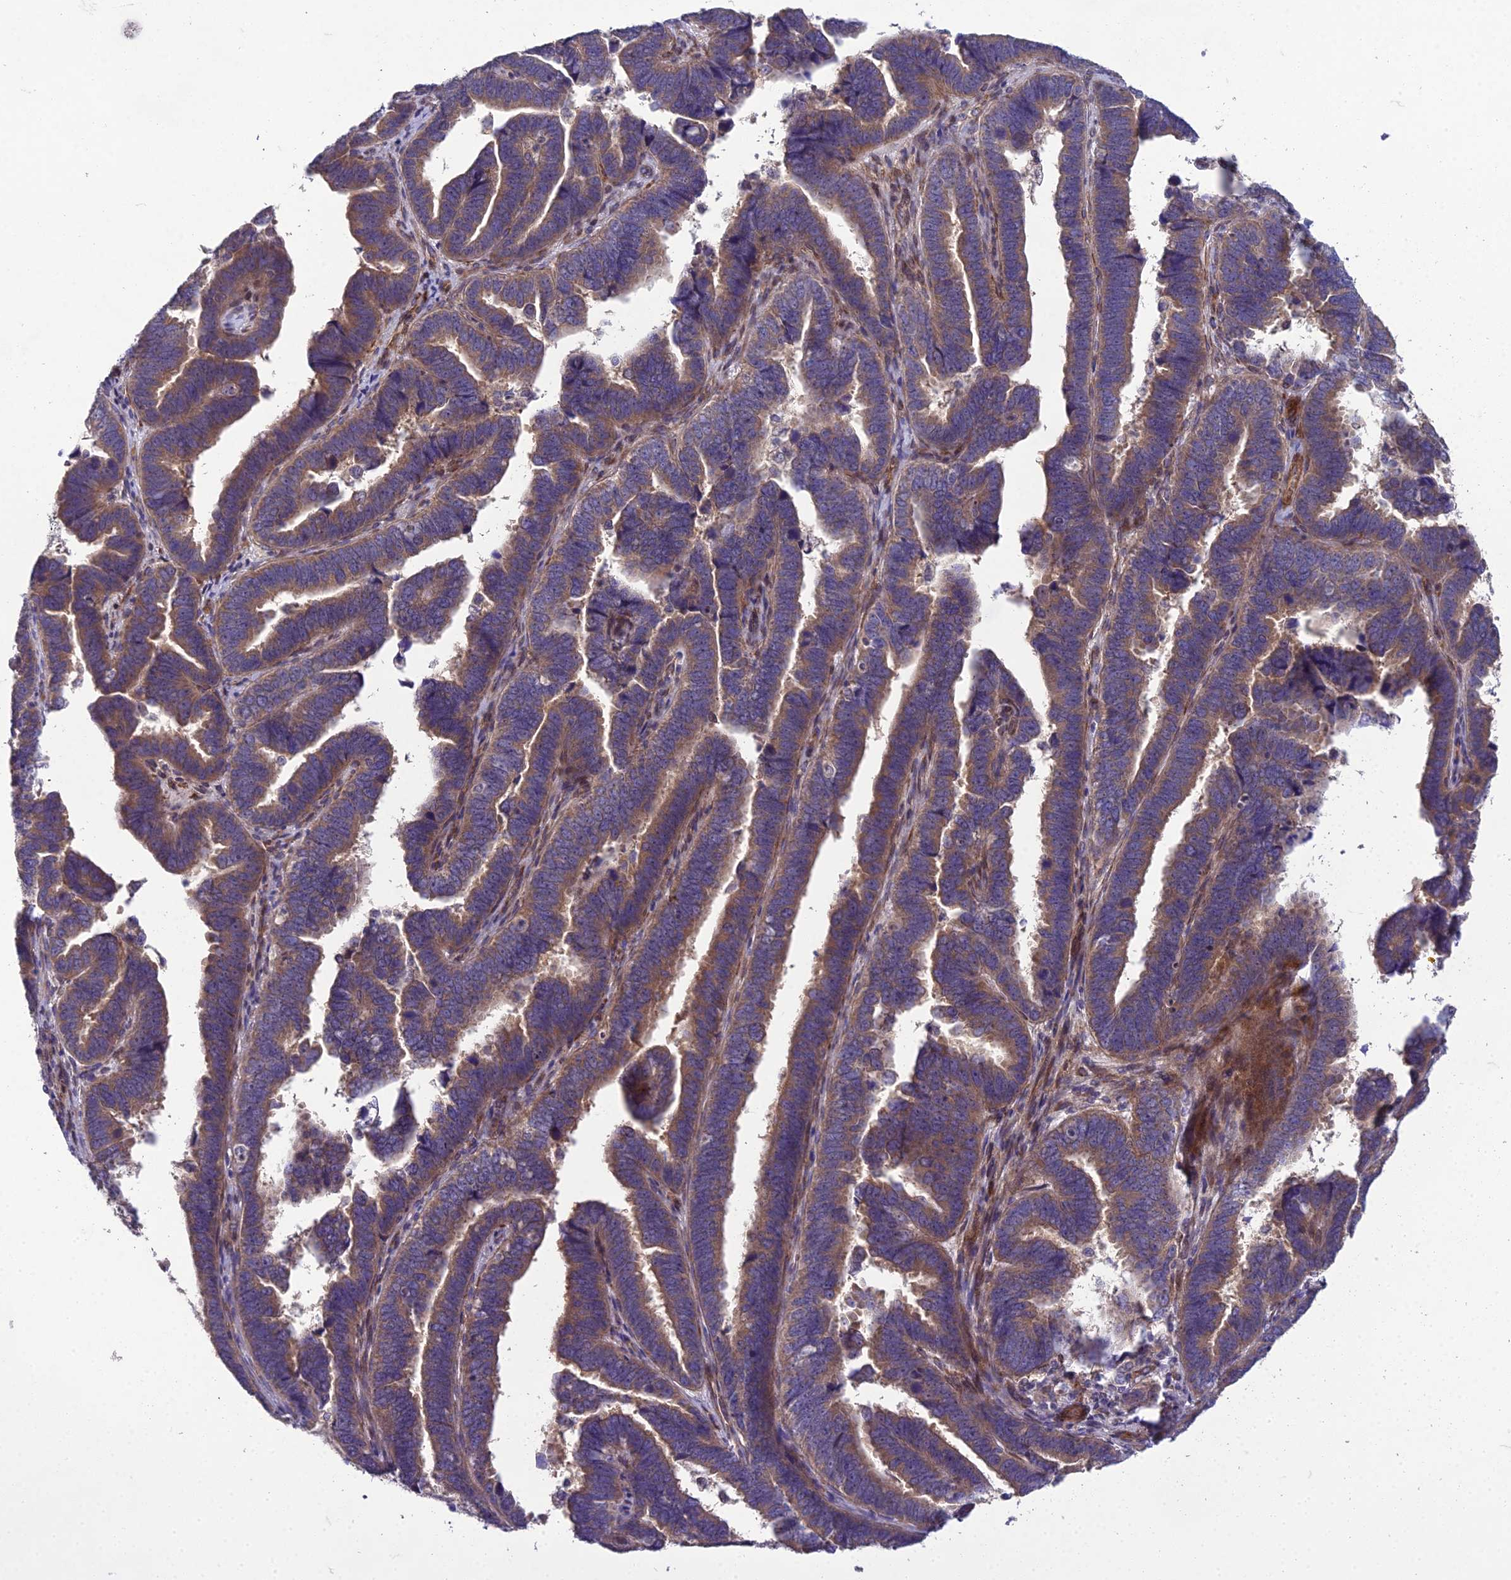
{"staining": {"intensity": "moderate", "quantity": ">75%", "location": "cytoplasmic/membranous"}, "tissue": "endometrial cancer", "cell_type": "Tumor cells", "image_type": "cancer", "snomed": [{"axis": "morphology", "description": "Adenocarcinoma, NOS"}, {"axis": "topography", "description": "Endometrium"}], "caption": "High-magnification brightfield microscopy of adenocarcinoma (endometrial) stained with DAB (3,3'-diaminobenzidine) (brown) and counterstained with hematoxylin (blue). tumor cells exhibit moderate cytoplasmic/membranous expression is seen in approximately>75% of cells.", "gene": "ADIPOR2", "patient": {"sex": "female", "age": 75}}